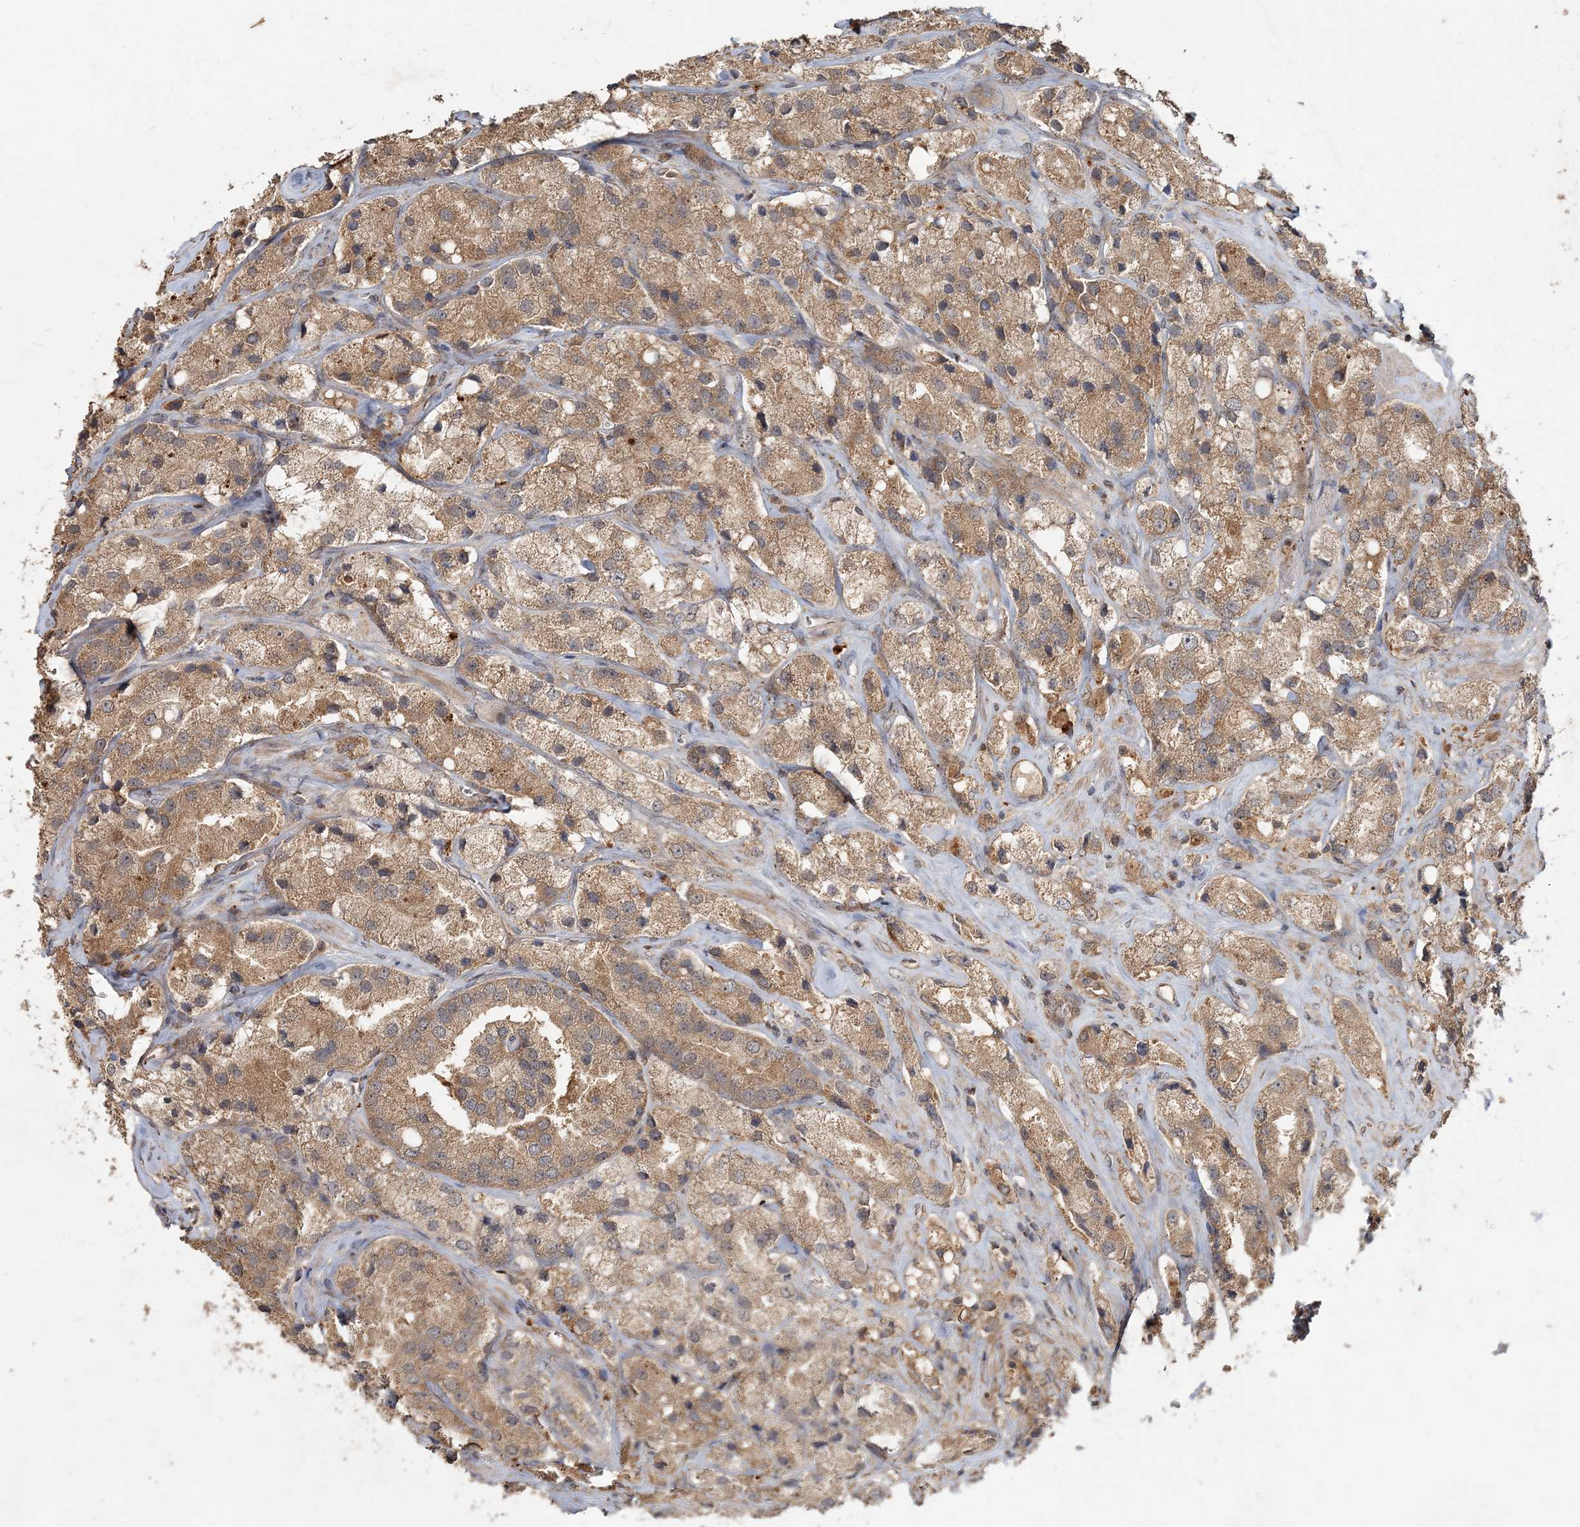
{"staining": {"intensity": "moderate", "quantity": ">75%", "location": "cytoplasmic/membranous"}, "tissue": "prostate cancer", "cell_type": "Tumor cells", "image_type": "cancer", "snomed": [{"axis": "morphology", "description": "Adenocarcinoma, High grade"}, {"axis": "topography", "description": "Prostate"}], "caption": "Protein expression analysis of human prostate cancer (high-grade adenocarcinoma) reveals moderate cytoplasmic/membranous positivity in about >75% of tumor cells.", "gene": "SPRY1", "patient": {"sex": "male", "age": 66}}